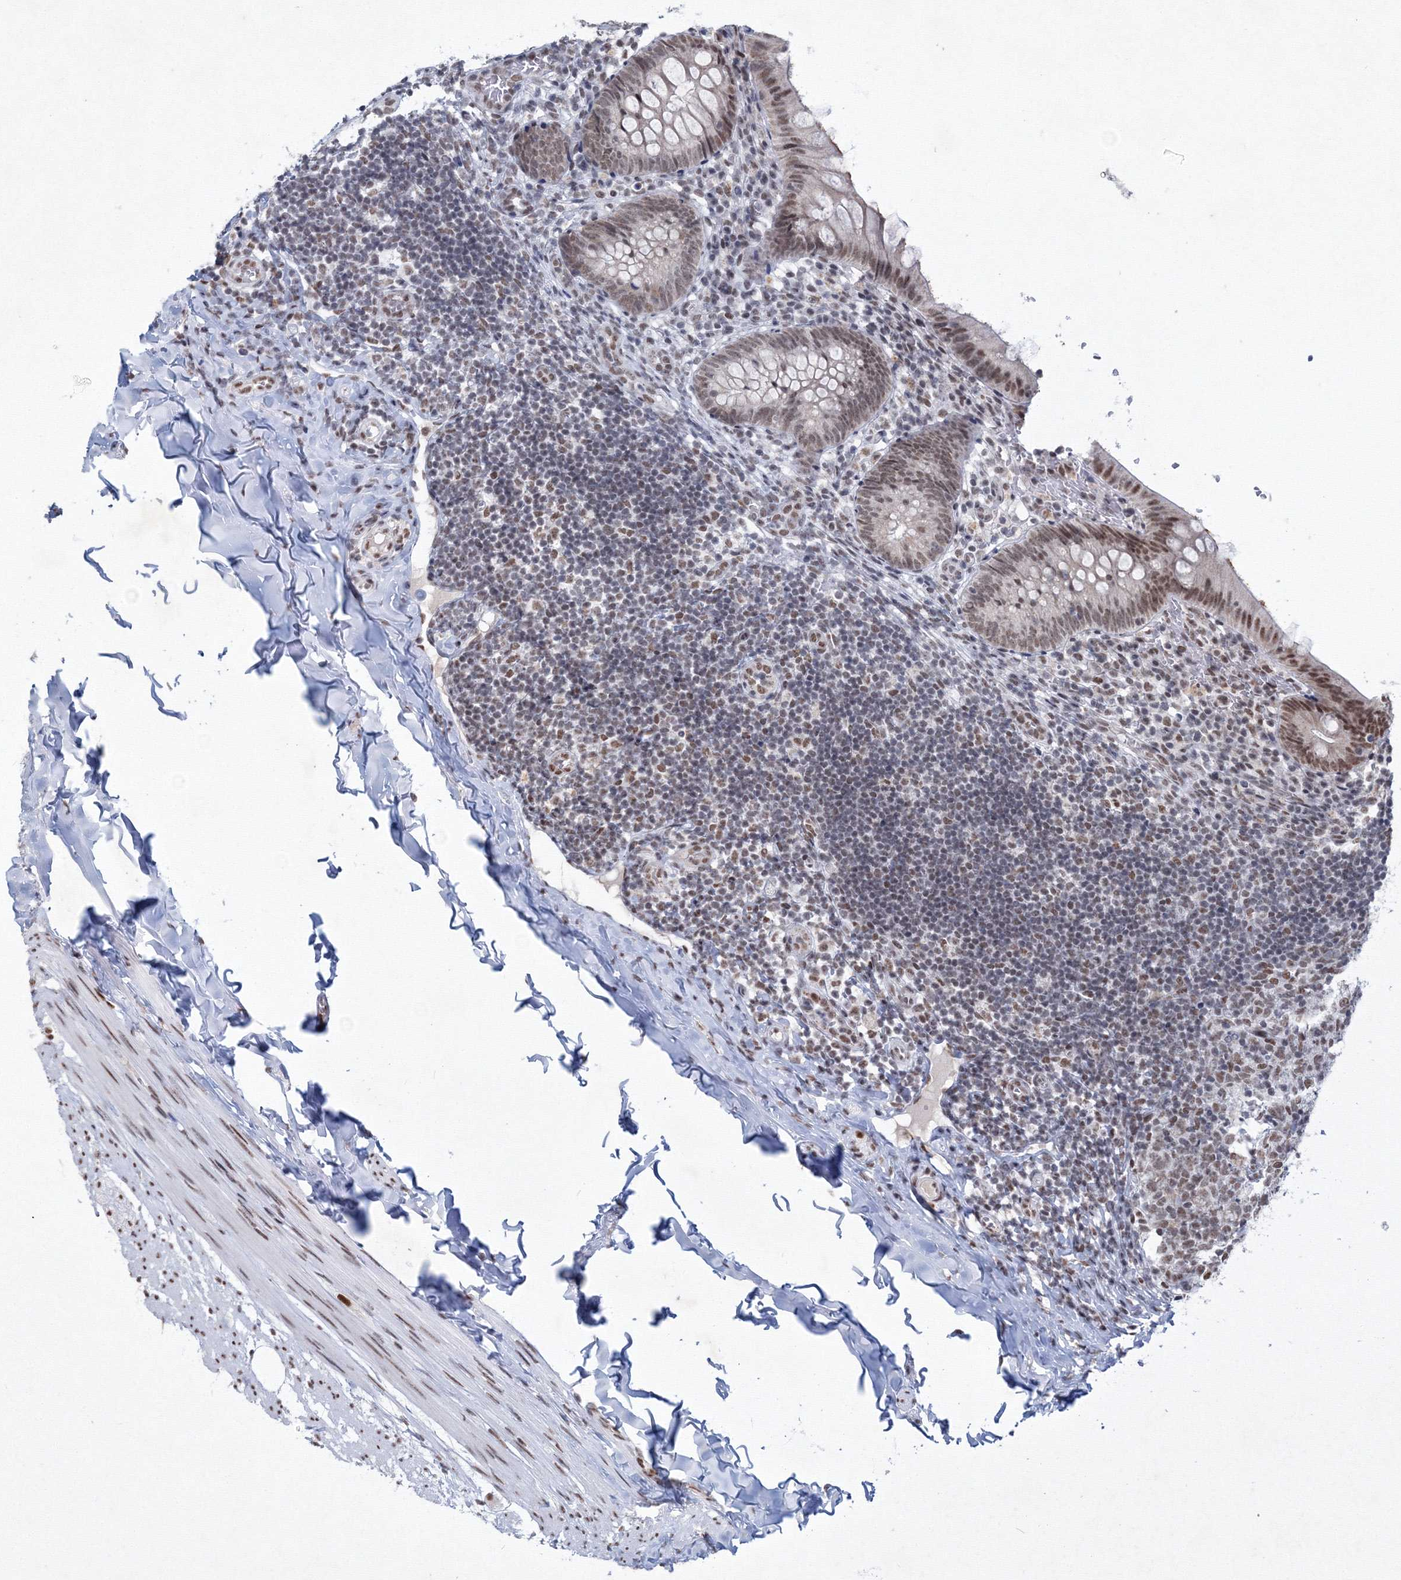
{"staining": {"intensity": "moderate", "quantity": ">75%", "location": "nuclear"}, "tissue": "appendix", "cell_type": "Glandular cells", "image_type": "normal", "snomed": [{"axis": "morphology", "description": "Normal tissue, NOS"}, {"axis": "topography", "description": "Appendix"}], "caption": "The histopathology image exhibits immunohistochemical staining of normal appendix. There is moderate nuclear positivity is present in approximately >75% of glandular cells.", "gene": "SF3B6", "patient": {"sex": "male", "age": 8}}